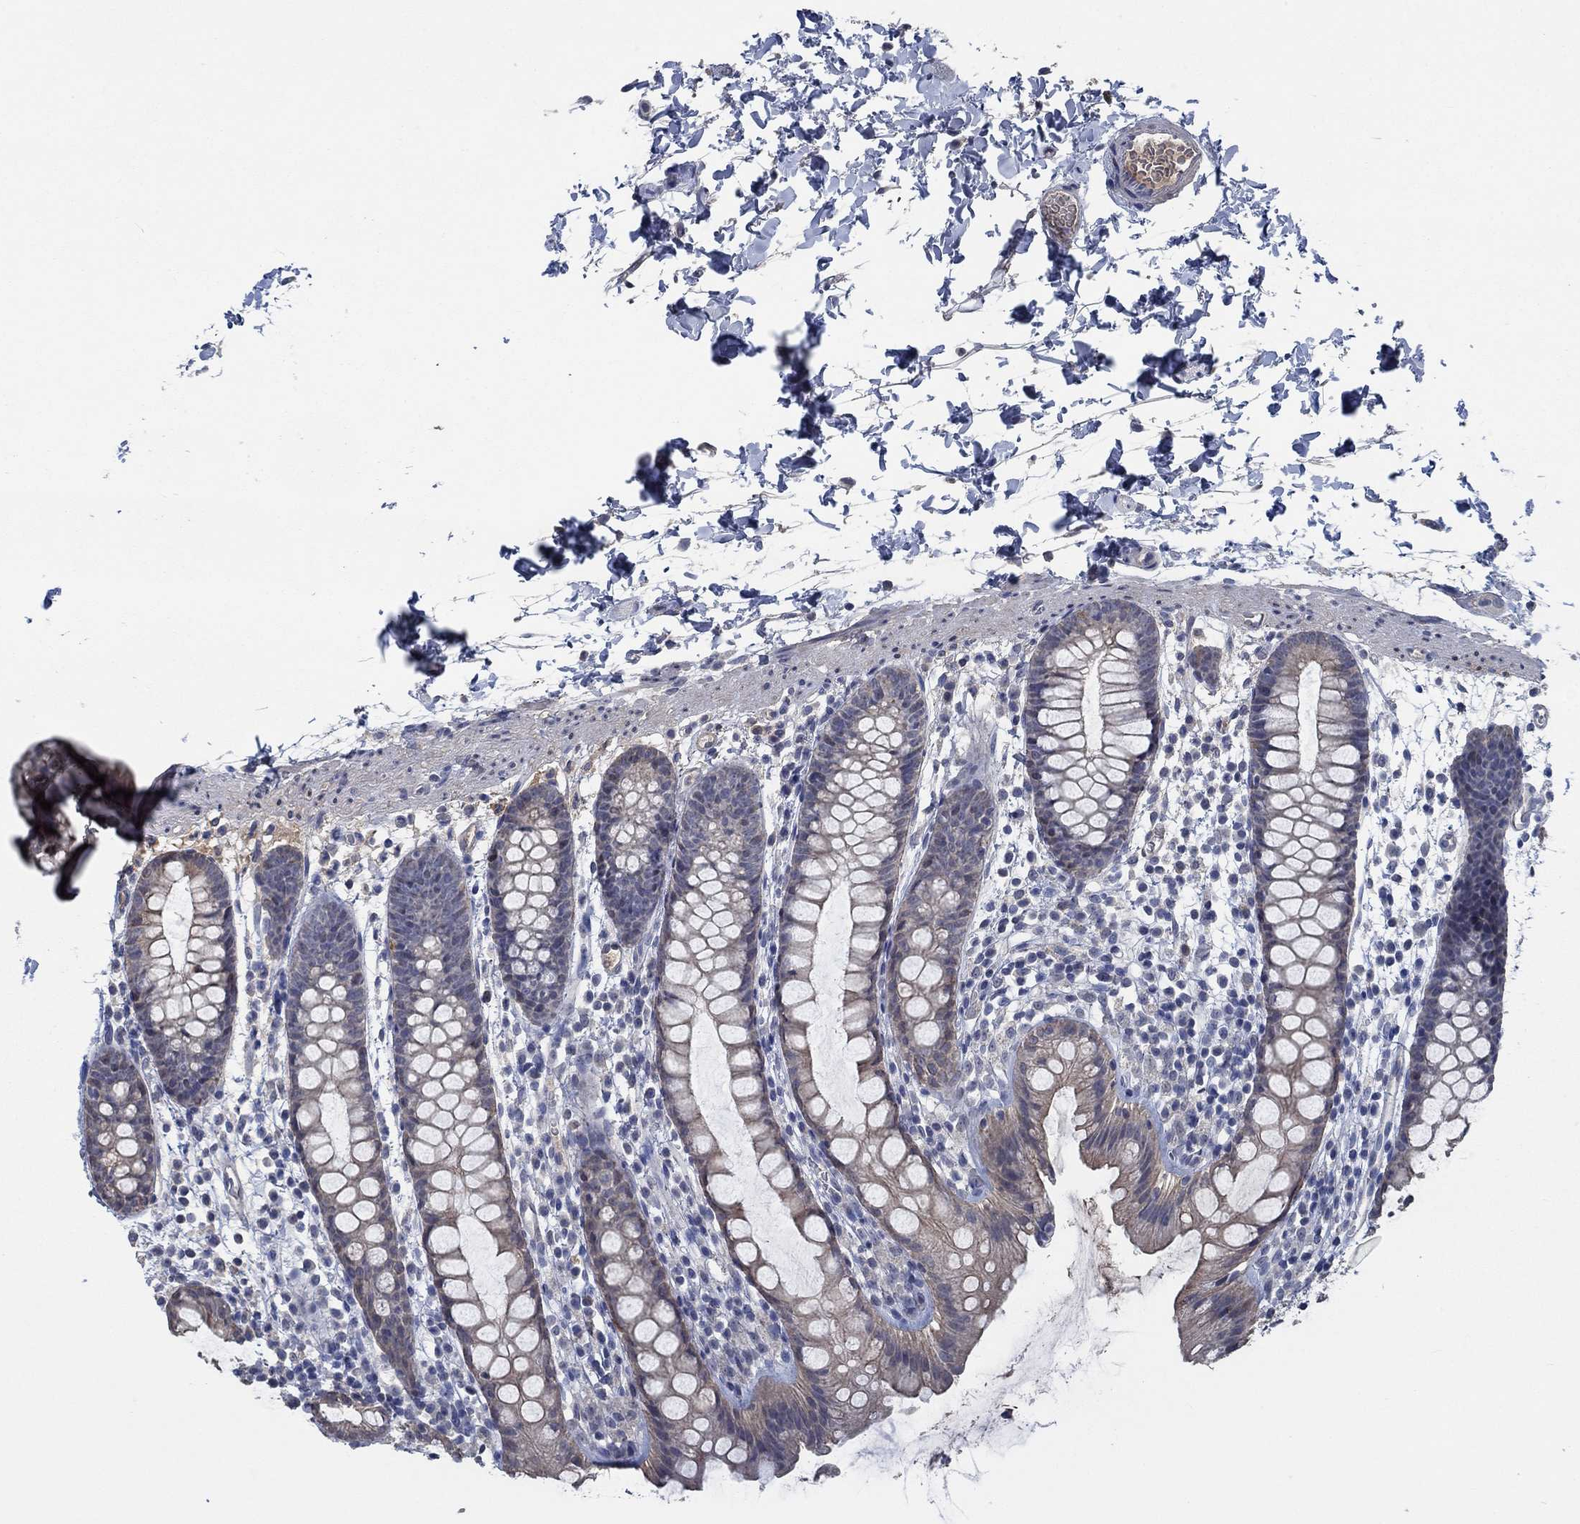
{"staining": {"intensity": "negative", "quantity": "none", "location": "none"}, "tissue": "rectum", "cell_type": "Glandular cells", "image_type": "normal", "snomed": [{"axis": "morphology", "description": "Normal tissue, NOS"}, {"axis": "topography", "description": "Rectum"}], "caption": "A micrograph of rectum stained for a protein demonstrates no brown staining in glandular cells. Brightfield microscopy of IHC stained with DAB (brown) and hematoxylin (blue), captured at high magnification.", "gene": "OBSCN", "patient": {"sex": "male", "age": 57}}